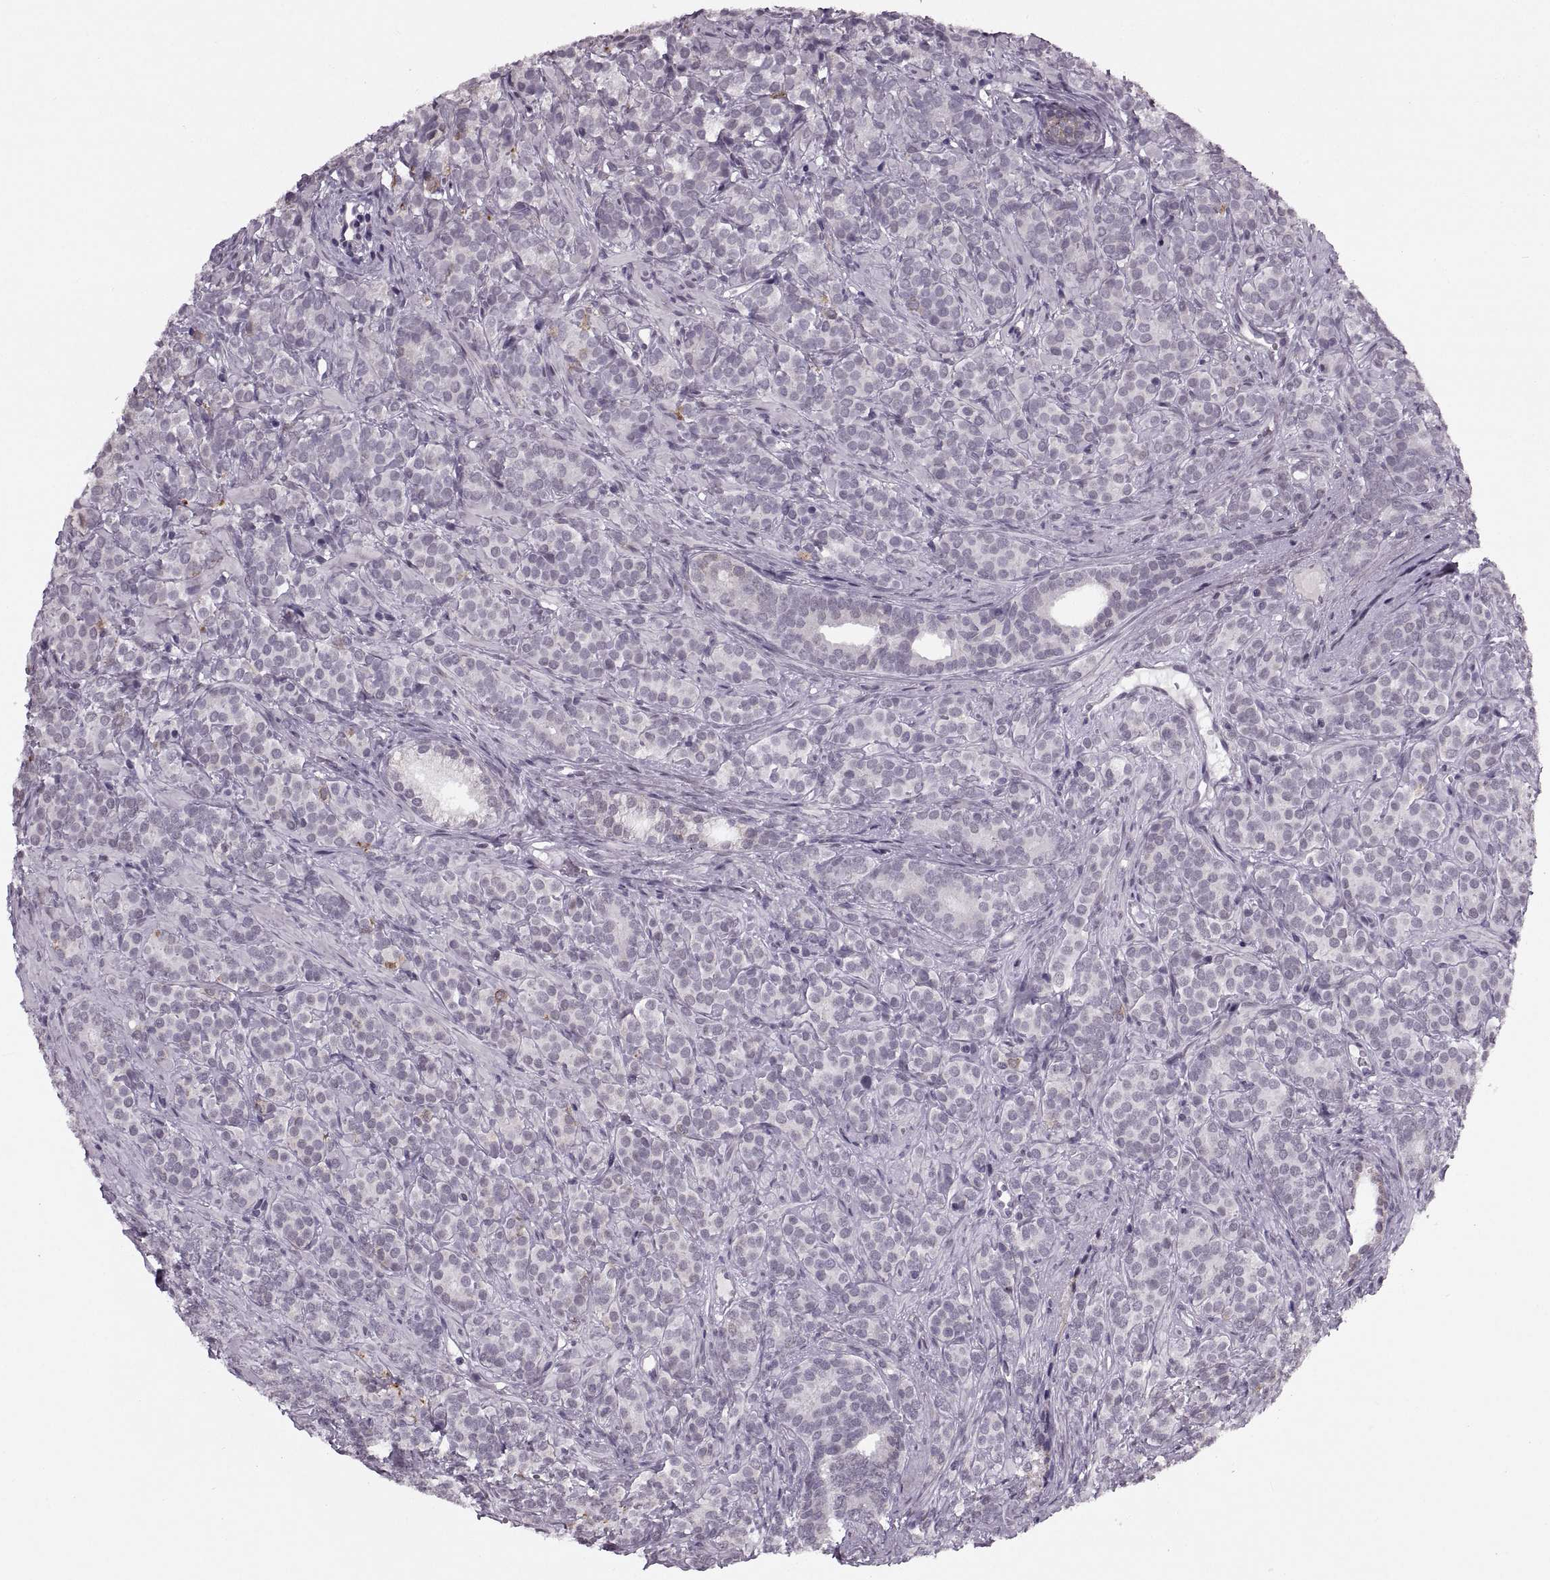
{"staining": {"intensity": "negative", "quantity": "none", "location": "none"}, "tissue": "prostate cancer", "cell_type": "Tumor cells", "image_type": "cancer", "snomed": [{"axis": "morphology", "description": "Adenocarcinoma, High grade"}, {"axis": "topography", "description": "Prostate"}], "caption": "This is an IHC micrograph of adenocarcinoma (high-grade) (prostate). There is no expression in tumor cells.", "gene": "PRSS37", "patient": {"sex": "male", "age": 84}}